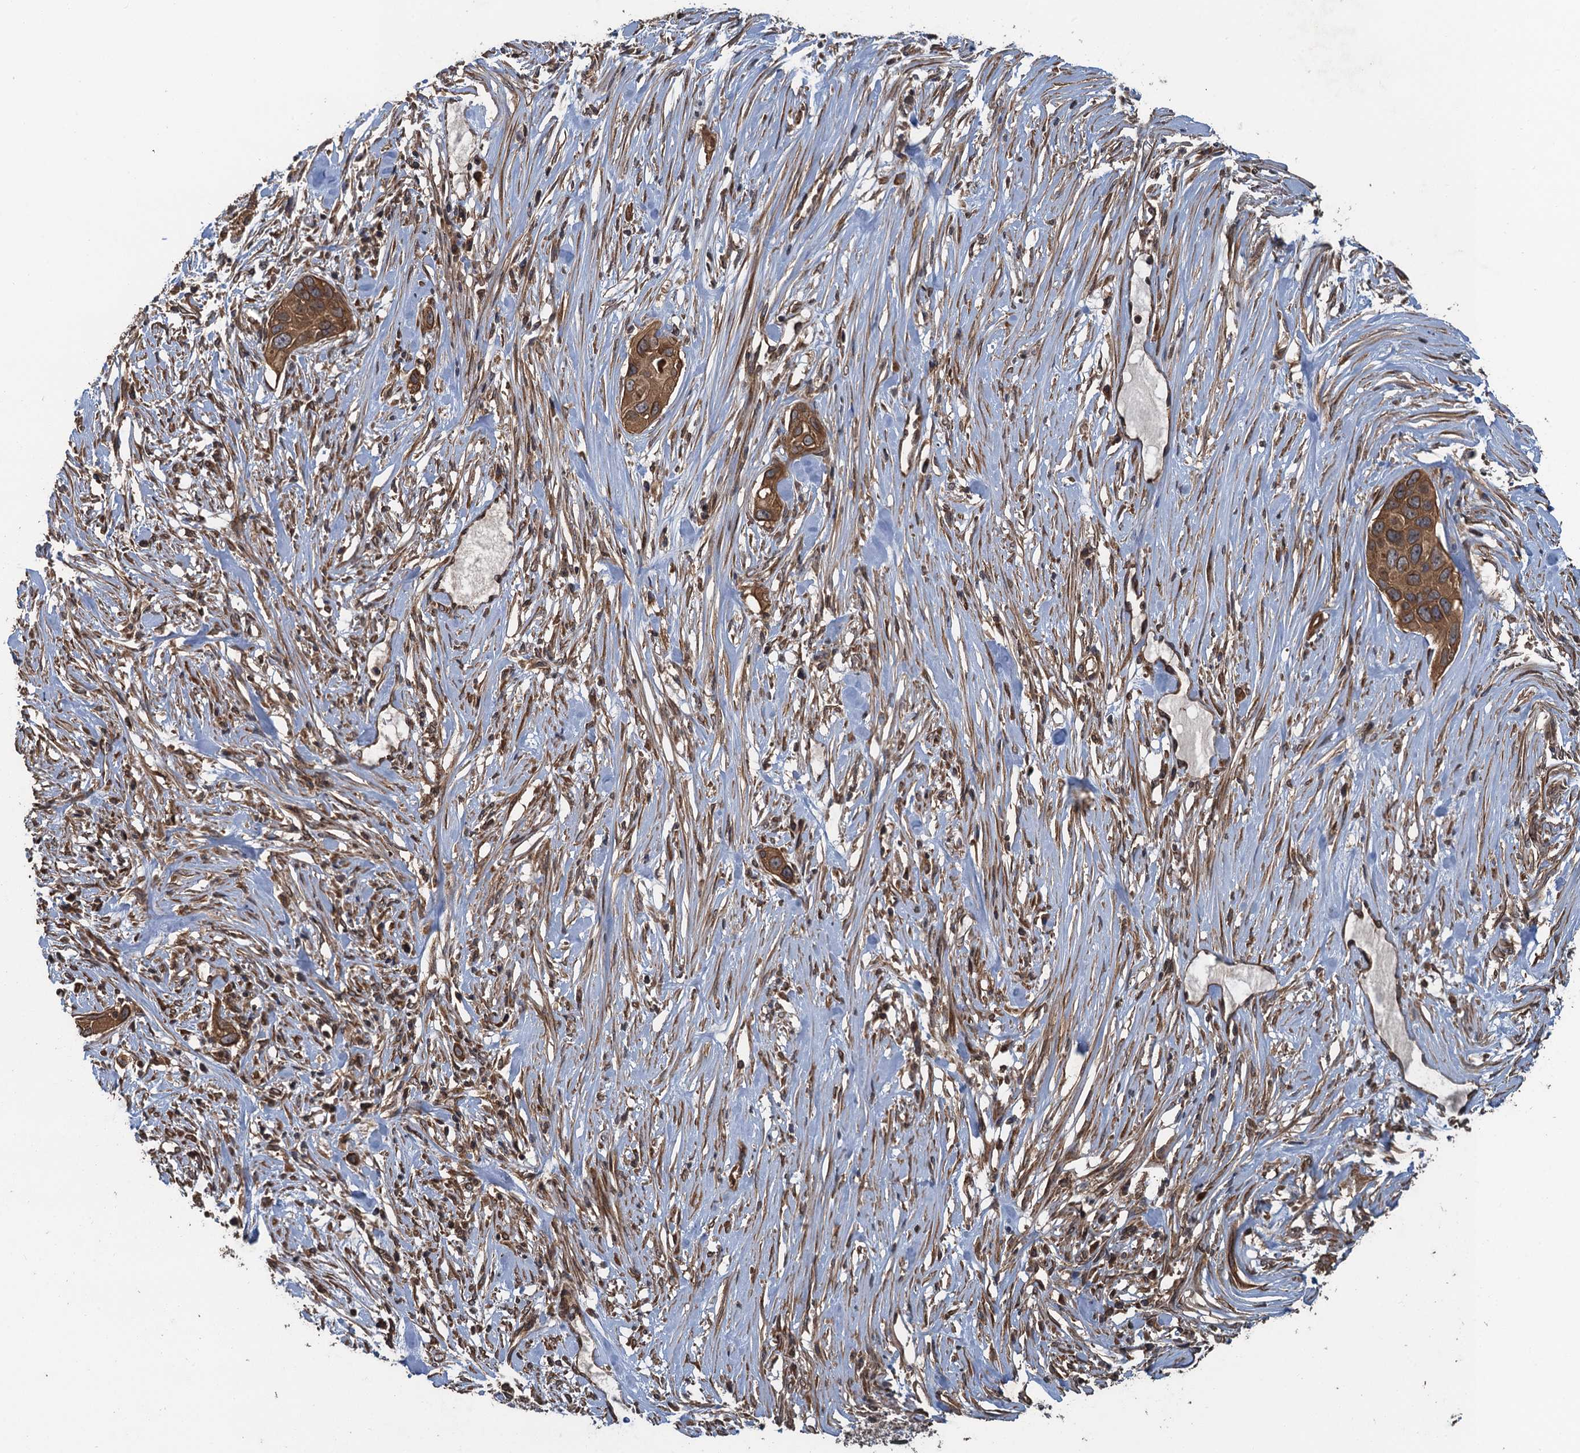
{"staining": {"intensity": "strong", "quantity": ">75%", "location": "cytoplasmic/membranous,nuclear"}, "tissue": "pancreatic cancer", "cell_type": "Tumor cells", "image_type": "cancer", "snomed": [{"axis": "morphology", "description": "Adenocarcinoma, NOS"}, {"axis": "topography", "description": "Pancreas"}], "caption": "Immunohistochemical staining of human pancreatic adenocarcinoma reveals high levels of strong cytoplasmic/membranous and nuclear positivity in about >75% of tumor cells.", "gene": "GLE1", "patient": {"sex": "female", "age": 60}}